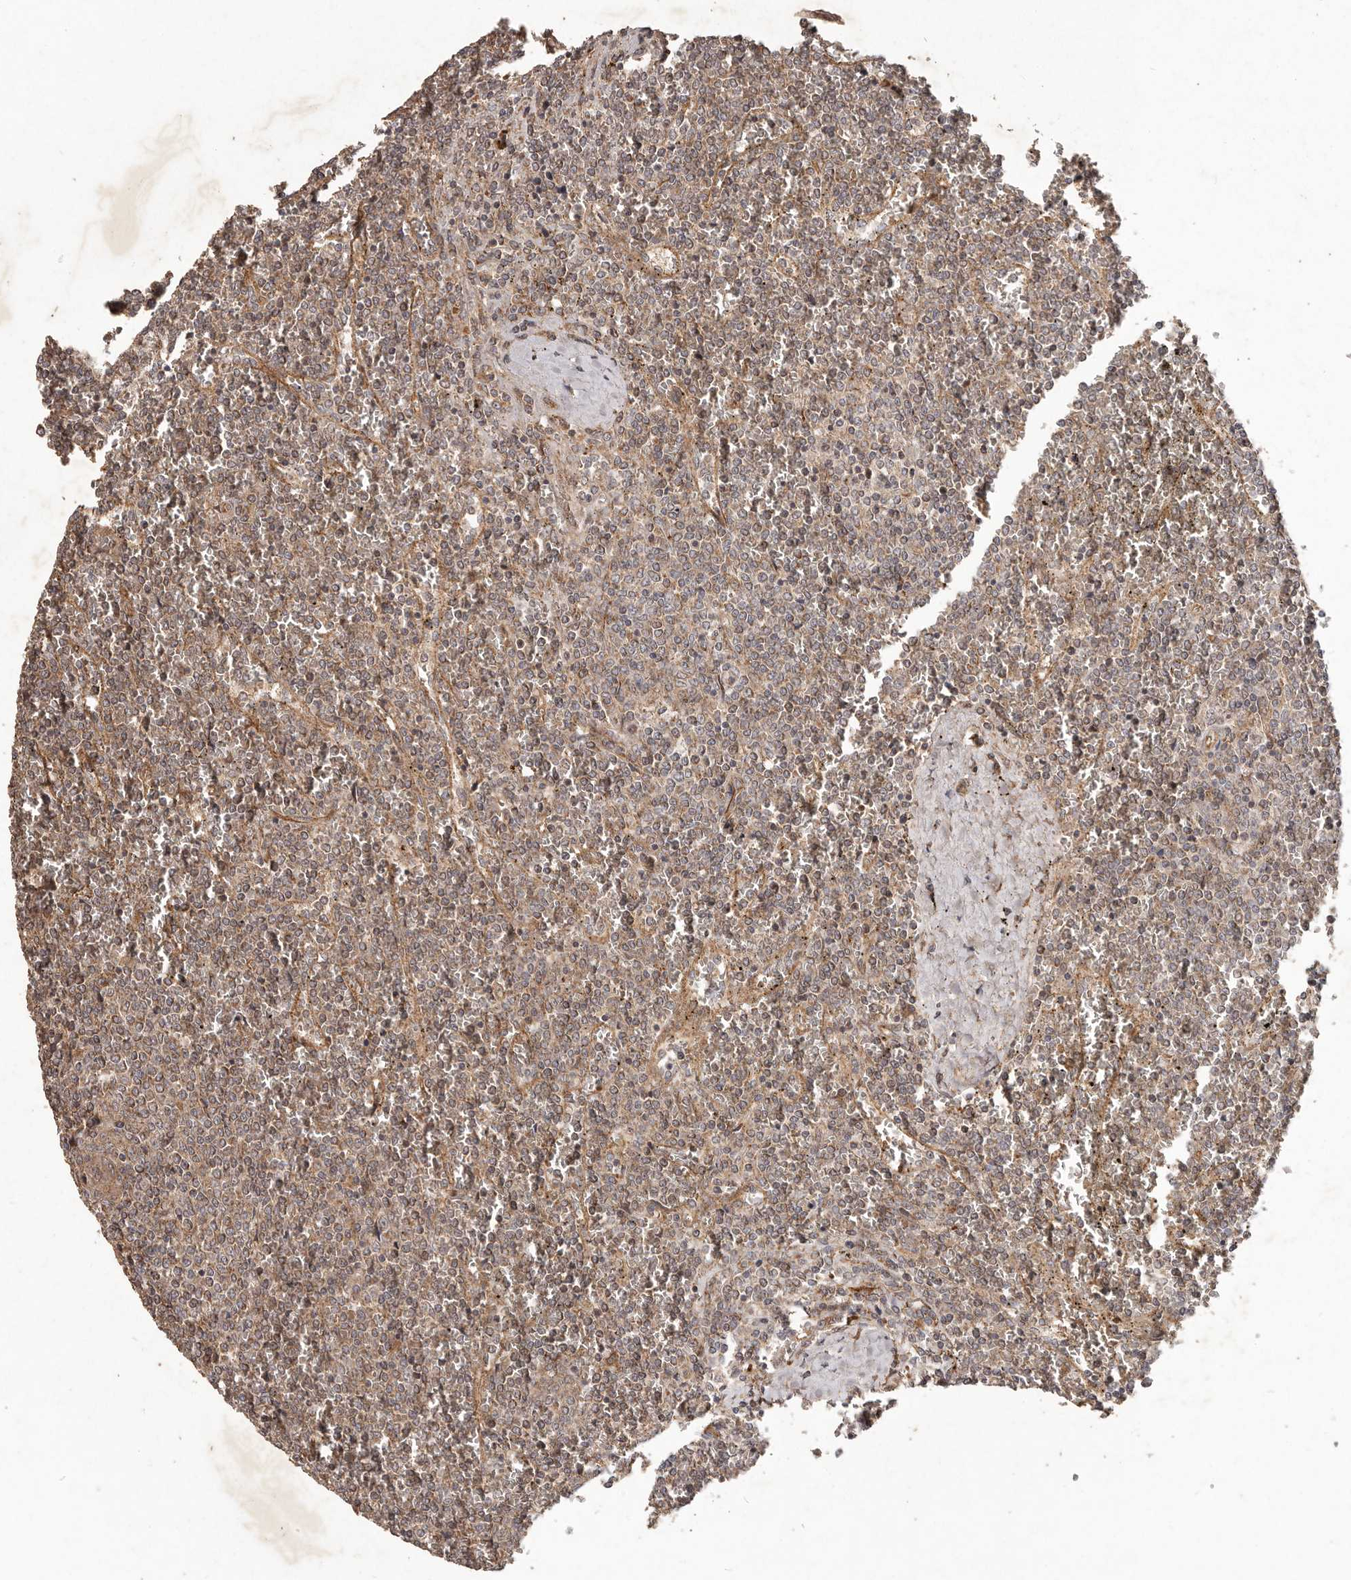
{"staining": {"intensity": "weak", "quantity": ">75%", "location": "cytoplasmic/membranous"}, "tissue": "lymphoma", "cell_type": "Tumor cells", "image_type": "cancer", "snomed": [{"axis": "morphology", "description": "Malignant lymphoma, non-Hodgkin's type, Low grade"}, {"axis": "topography", "description": "Spleen"}], "caption": "Immunohistochemical staining of human lymphoma shows low levels of weak cytoplasmic/membranous protein staining in about >75% of tumor cells.", "gene": "PLOD2", "patient": {"sex": "female", "age": 19}}